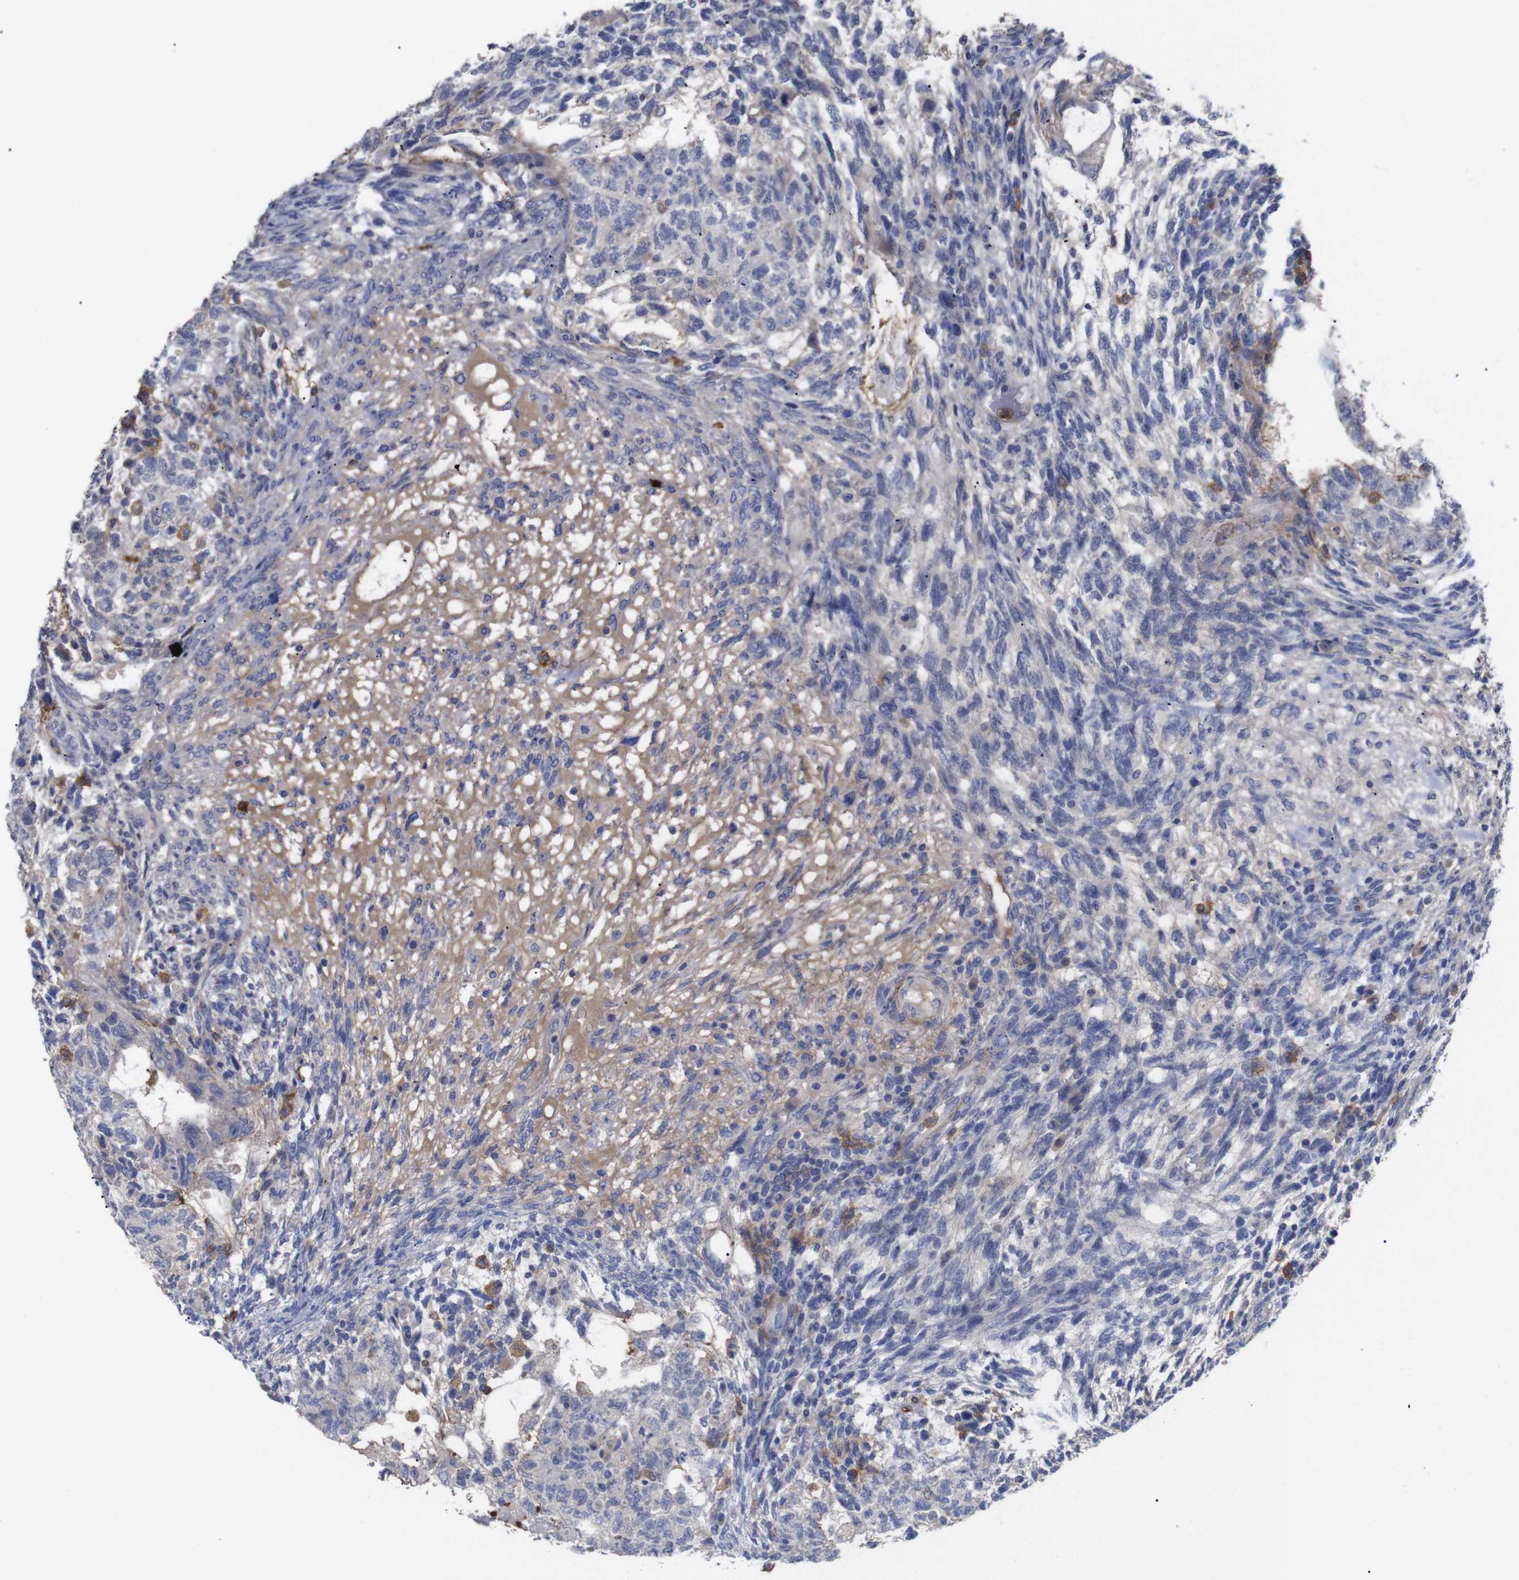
{"staining": {"intensity": "negative", "quantity": "none", "location": "none"}, "tissue": "testis cancer", "cell_type": "Tumor cells", "image_type": "cancer", "snomed": [{"axis": "morphology", "description": "Normal tissue, NOS"}, {"axis": "morphology", "description": "Carcinoma, Embryonal, NOS"}, {"axis": "topography", "description": "Testis"}], "caption": "The photomicrograph exhibits no significant staining in tumor cells of testis cancer.", "gene": "C5AR1", "patient": {"sex": "male", "age": 36}}